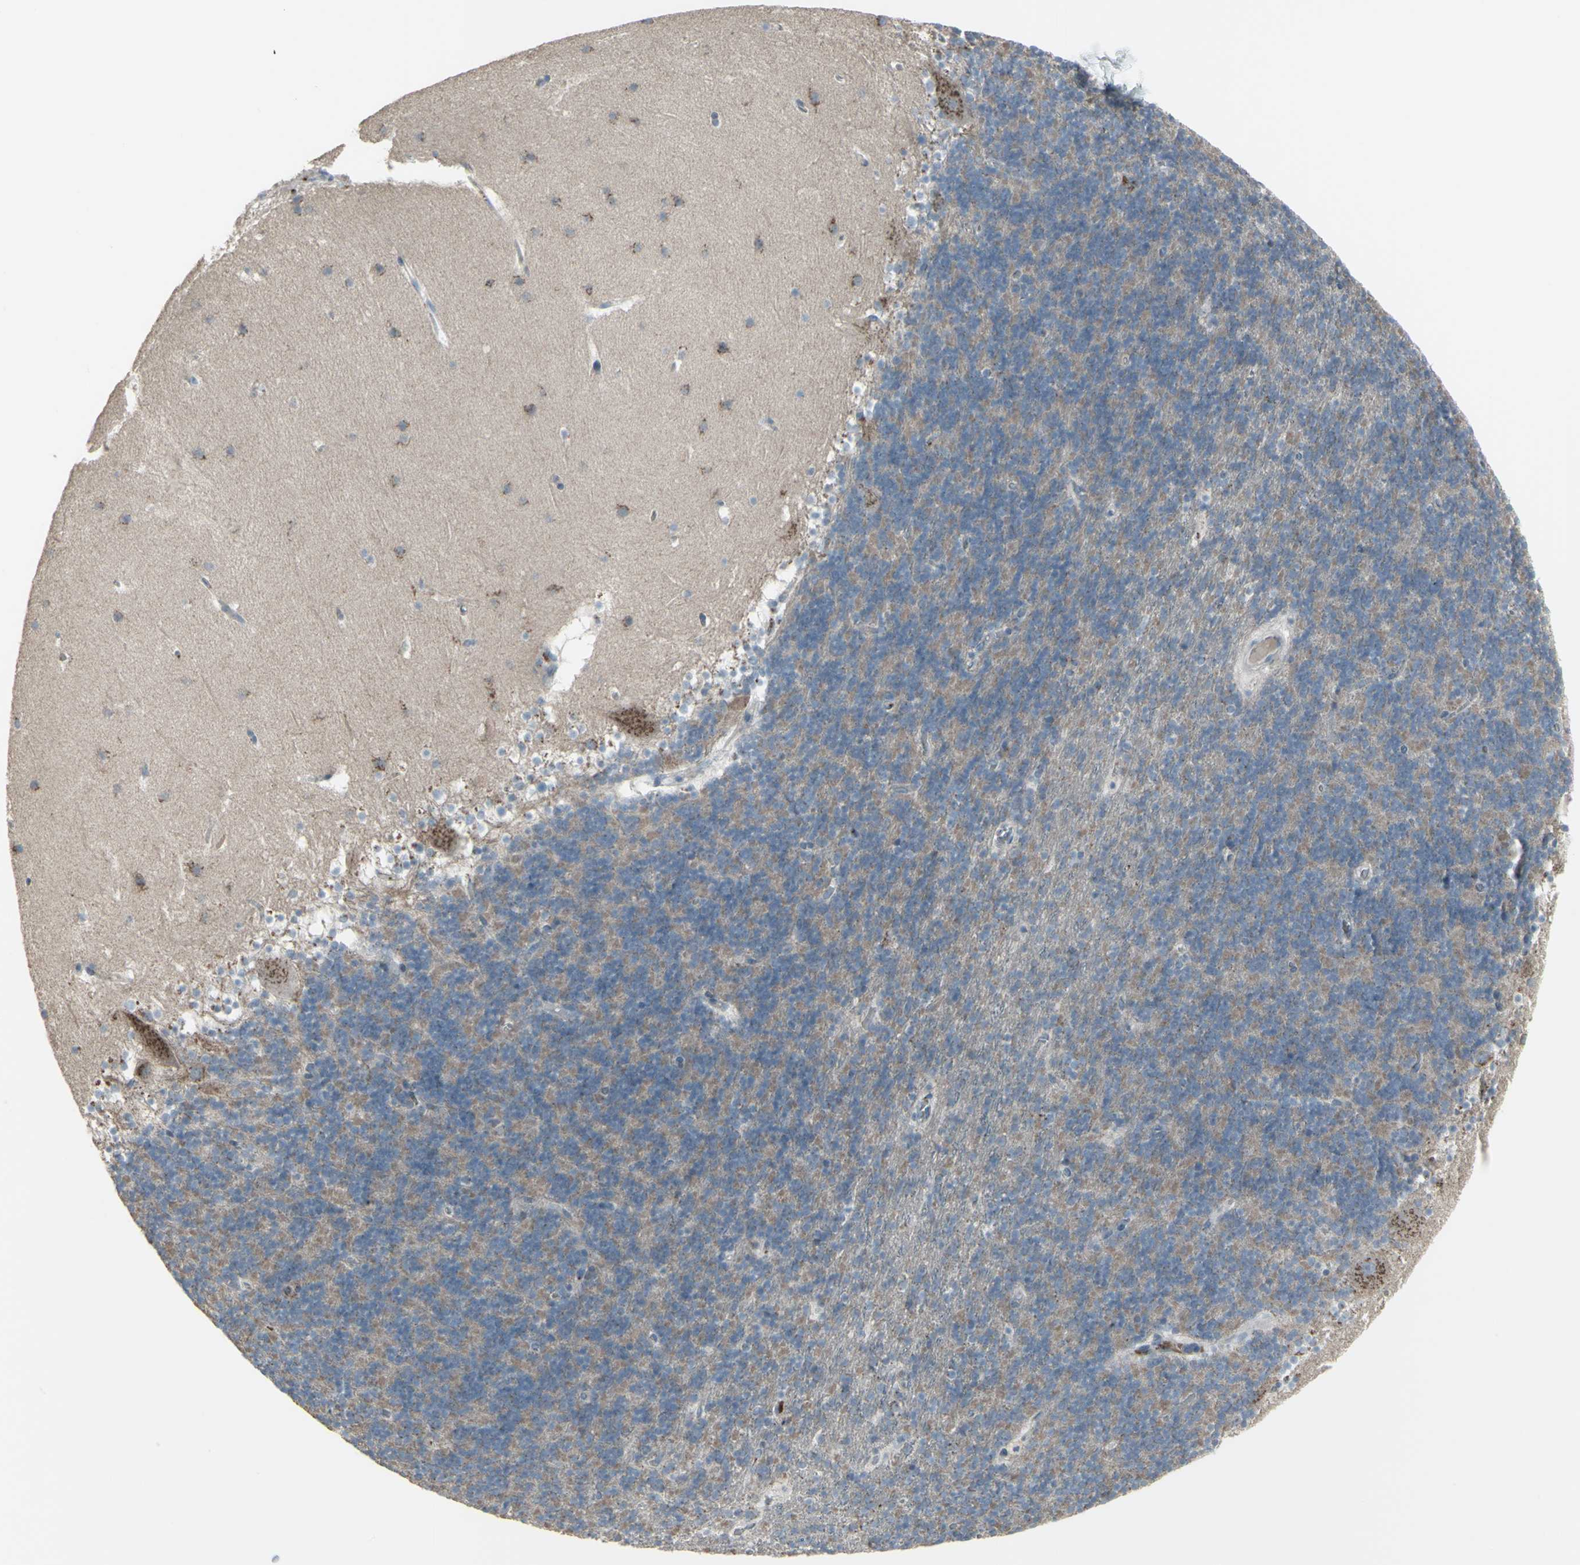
{"staining": {"intensity": "weak", "quantity": ">75%", "location": "cytoplasmic/membranous"}, "tissue": "cerebellum", "cell_type": "Cells in granular layer", "image_type": "normal", "snomed": [{"axis": "morphology", "description": "Normal tissue, NOS"}, {"axis": "topography", "description": "Cerebellum"}], "caption": "Cells in granular layer demonstrate low levels of weak cytoplasmic/membranous positivity in approximately >75% of cells in normal cerebellum.", "gene": "CD79B", "patient": {"sex": "male", "age": 45}}